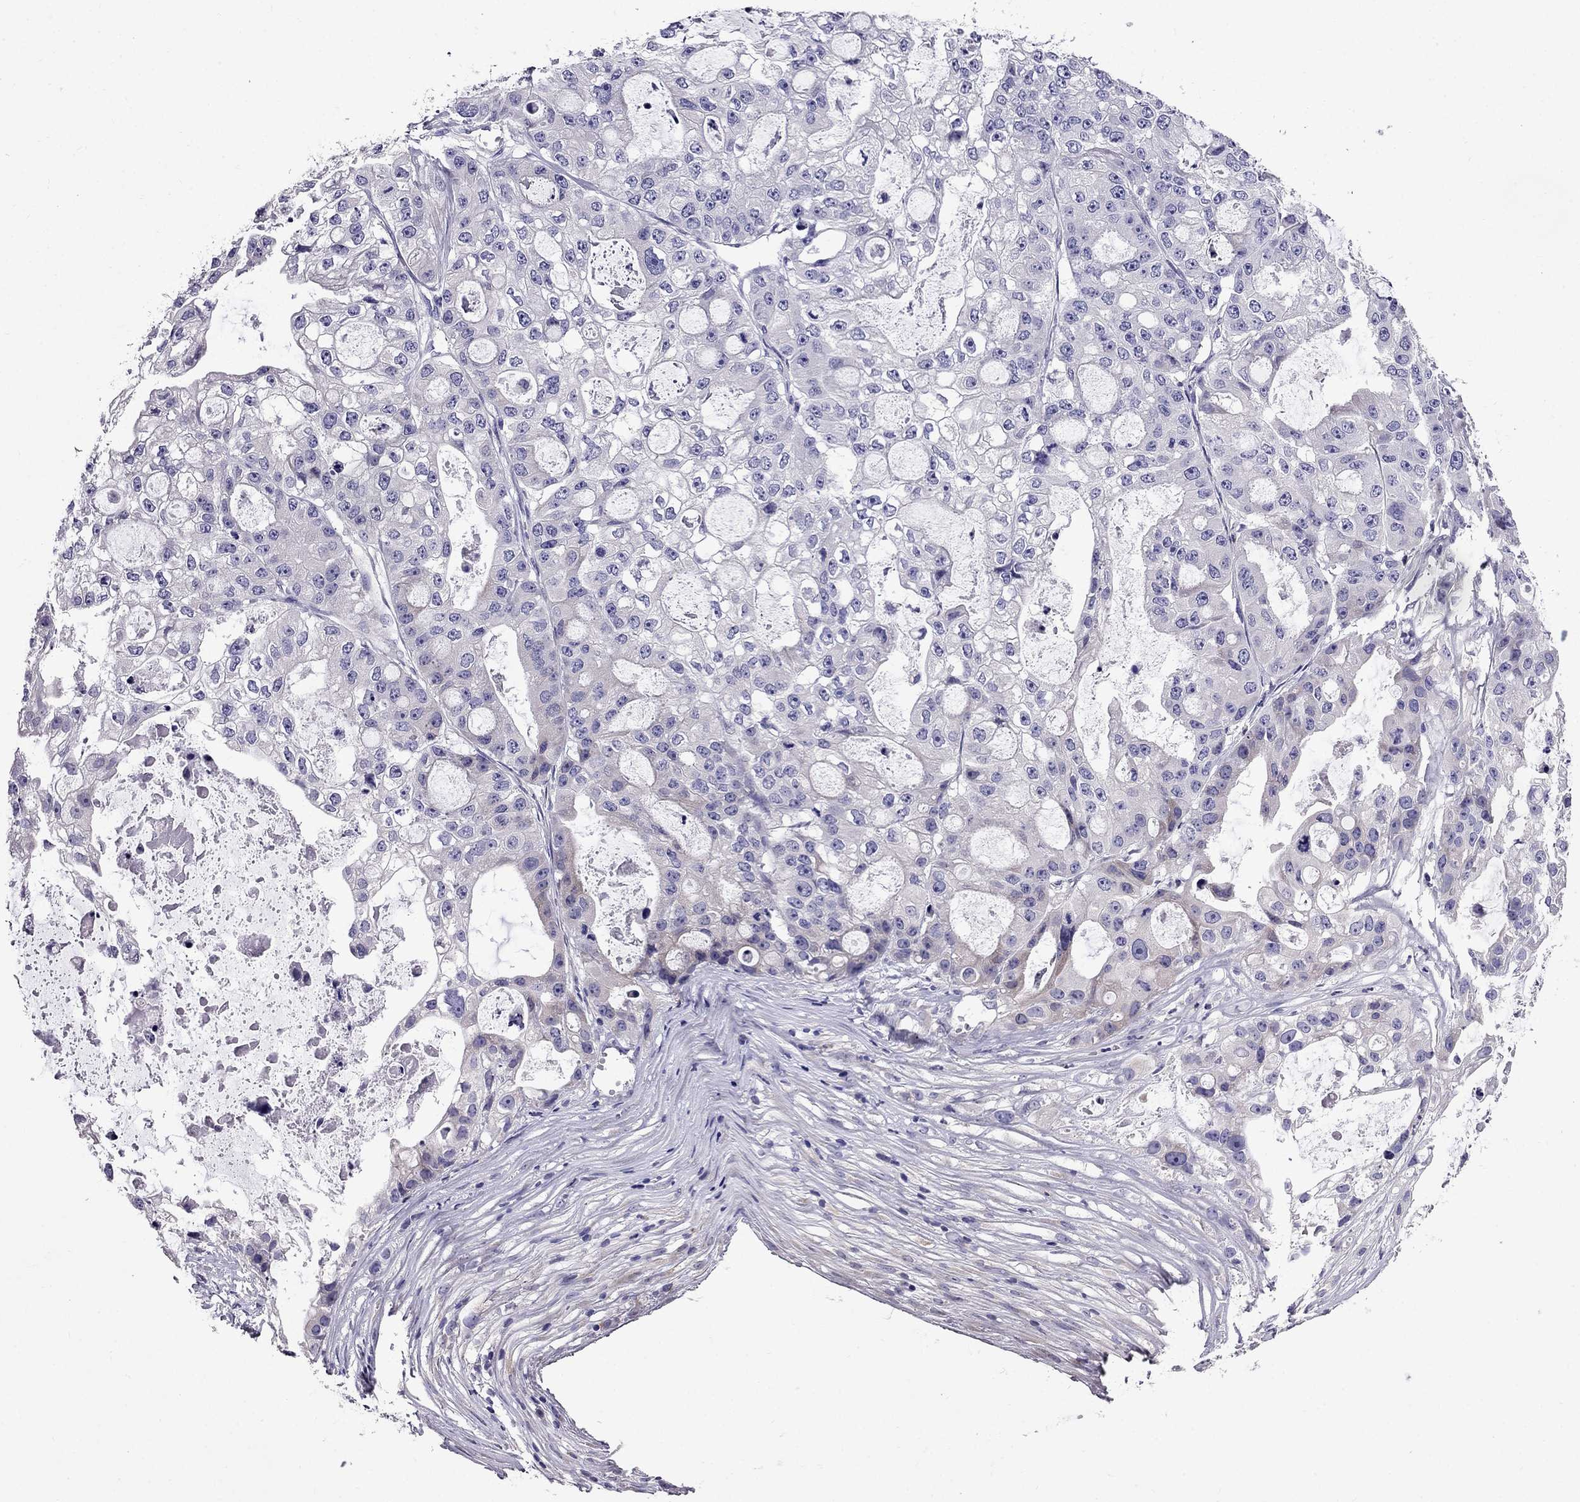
{"staining": {"intensity": "negative", "quantity": "none", "location": "none"}, "tissue": "ovarian cancer", "cell_type": "Tumor cells", "image_type": "cancer", "snomed": [{"axis": "morphology", "description": "Cystadenocarcinoma, serous, NOS"}, {"axis": "topography", "description": "Ovary"}], "caption": "Human serous cystadenocarcinoma (ovarian) stained for a protein using IHC shows no staining in tumor cells.", "gene": "OXCT2", "patient": {"sex": "female", "age": 56}}